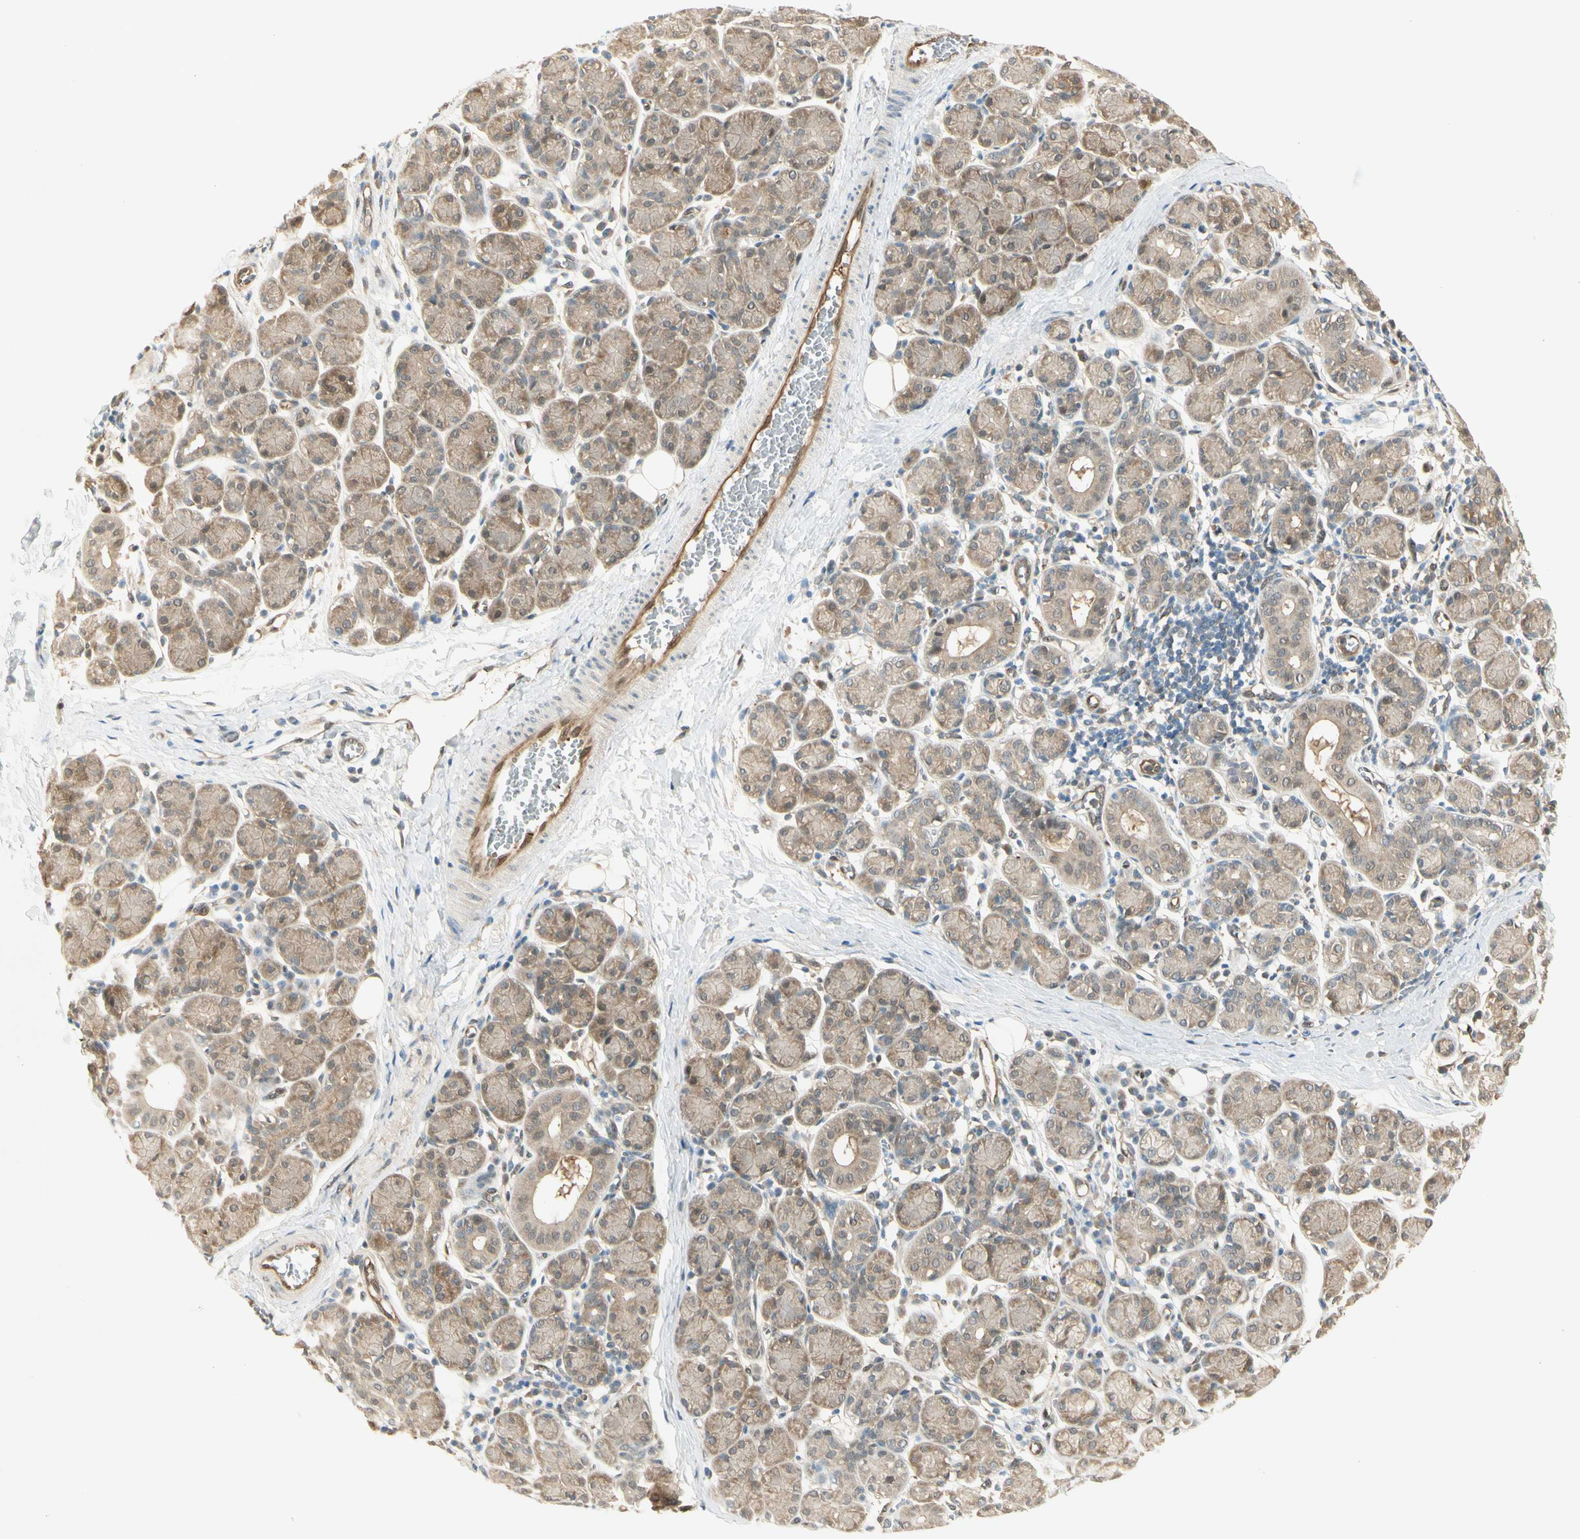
{"staining": {"intensity": "moderate", "quantity": ">75%", "location": "cytoplasmic/membranous,nuclear"}, "tissue": "salivary gland", "cell_type": "Glandular cells", "image_type": "normal", "snomed": [{"axis": "morphology", "description": "Normal tissue, NOS"}, {"axis": "morphology", "description": "Inflammation, NOS"}, {"axis": "topography", "description": "Lymph node"}, {"axis": "topography", "description": "Salivary gland"}], "caption": "Immunohistochemistry of unremarkable human salivary gland shows medium levels of moderate cytoplasmic/membranous,nuclear expression in approximately >75% of glandular cells.", "gene": "SERPINB6", "patient": {"sex": "male", "age": 3}}